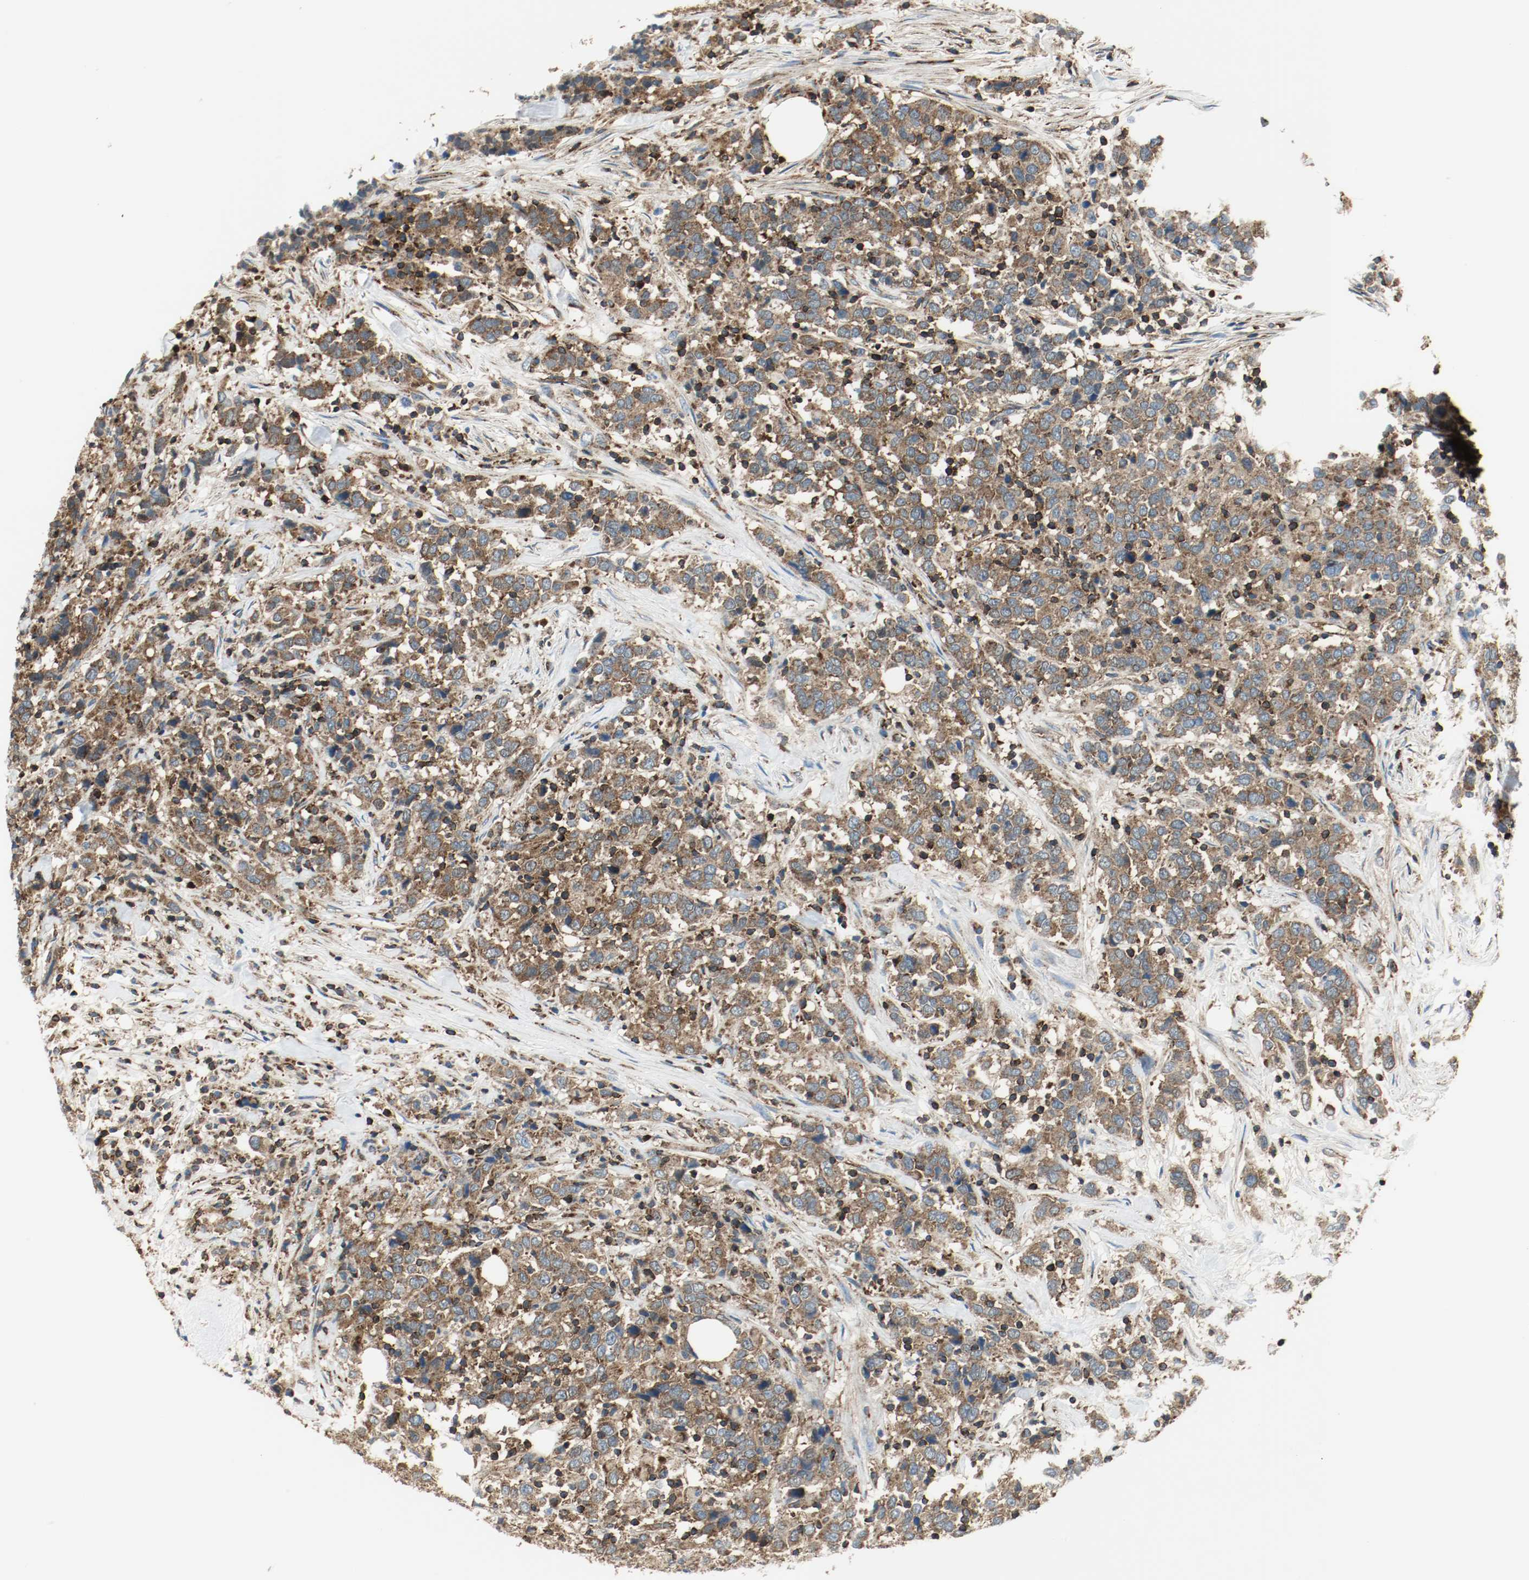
{"staining": {"intensity": "strong", "quantity": ">75%", "location": "cytoplasmic/membranous"}, "tissue": "urothelial cancer", "cell_type": "Tumor cells", "image_type": "cancer", "snomed": [{"axis": "morphology", "description": "Urothelial carcinoma, High grade"}, {"axis": "topography", "description": "Urinary bladder"}], "caption": "This is an image of immunohistochemistry staining of high-grade urothelial carcinoma, which shows strong staining in the cytoplasmic/membranous of tumor cells.", "gene": "PLCG1", "patient": {"sex": "male", "age": 61}}